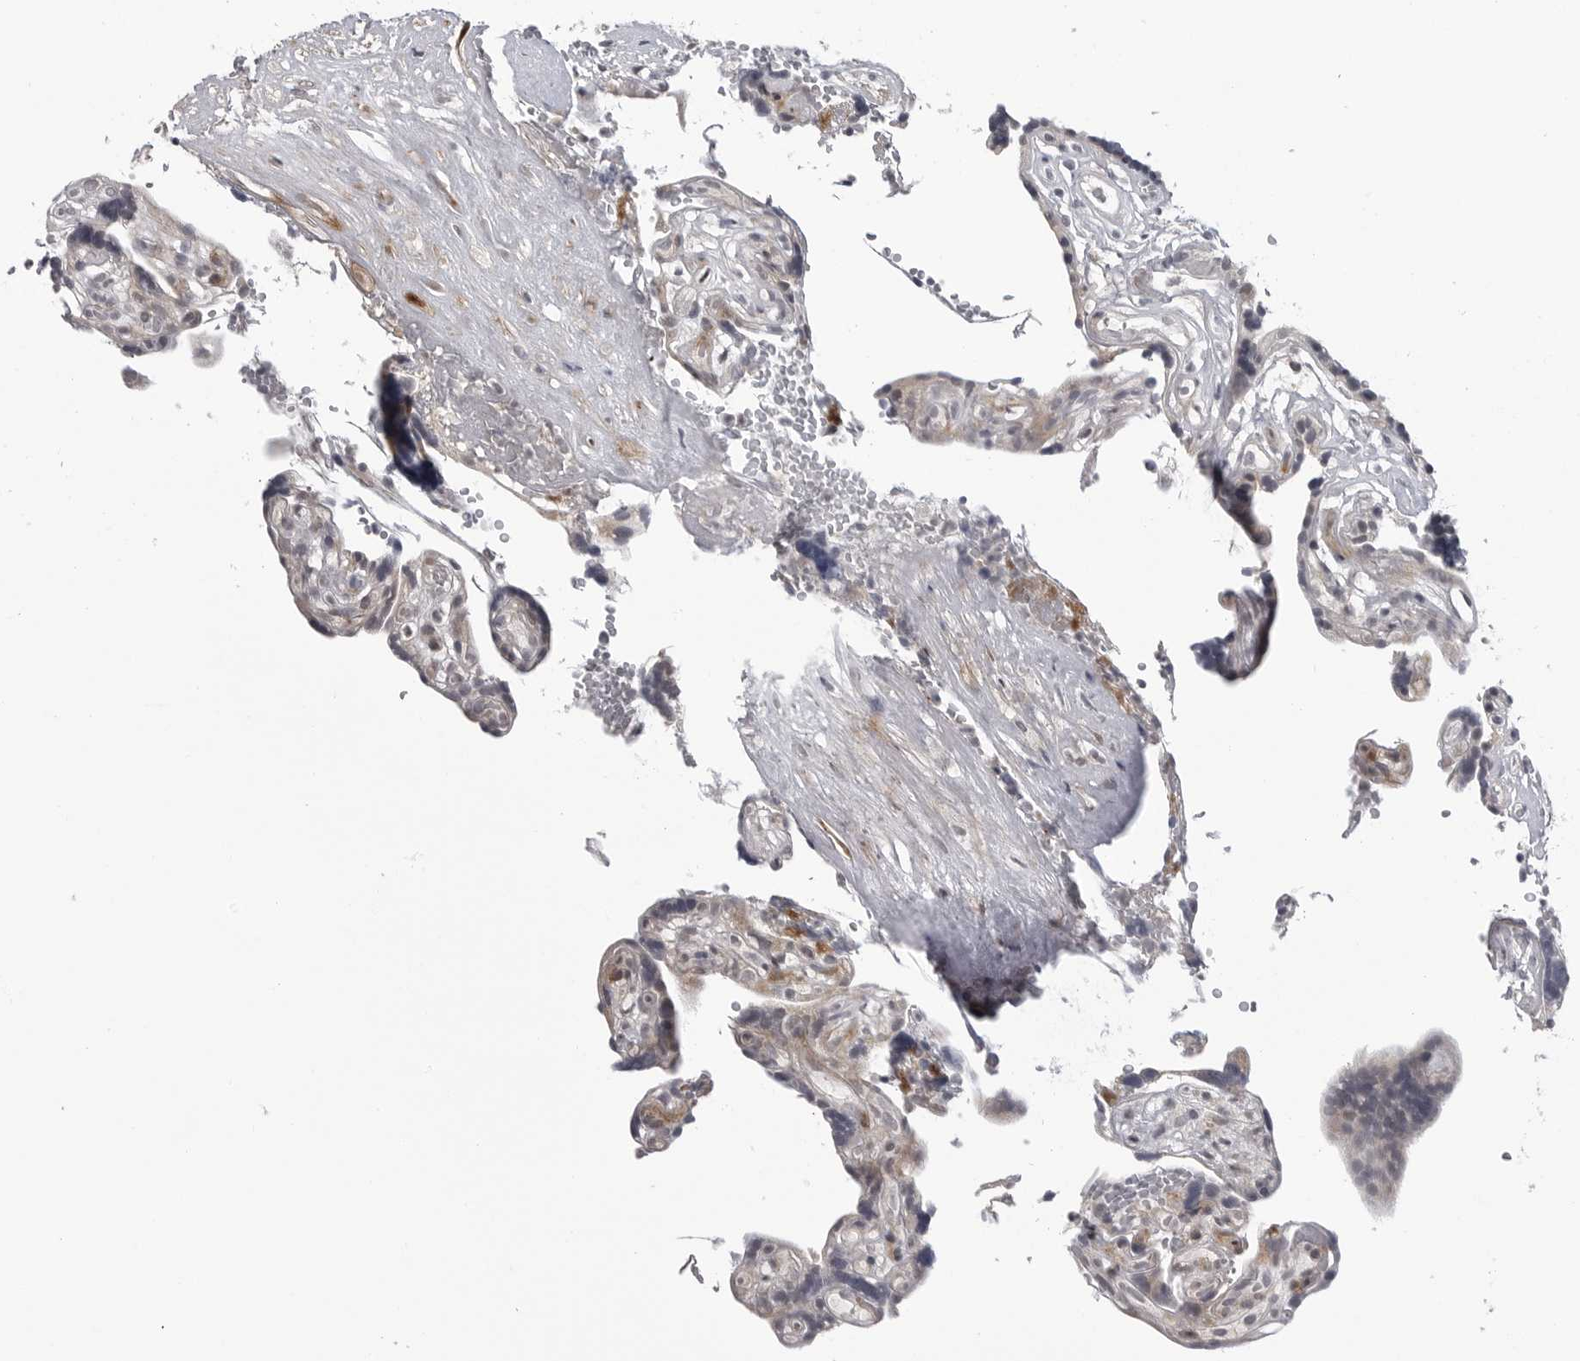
{"staining": {"intensity": "moderate", "quantity": ">75%", "location": "cytoplasmic/membranous"}, "tissue": "placenta", "cell_type": "Decidual cells", "image_type": "normal", "snomed": [{"axis": "morphology", "description": "Normal tissue, NOS"}, {"axis": "topography", "description": "Placenta"}], "caption": "The histopathology image shows a brown stain indicating the presence of a protein in the cytoplasmic/membranous of decidual cells in placenta.", "gene": "ADAMTS5", "patient": {"sex": "female", "age": 30}}